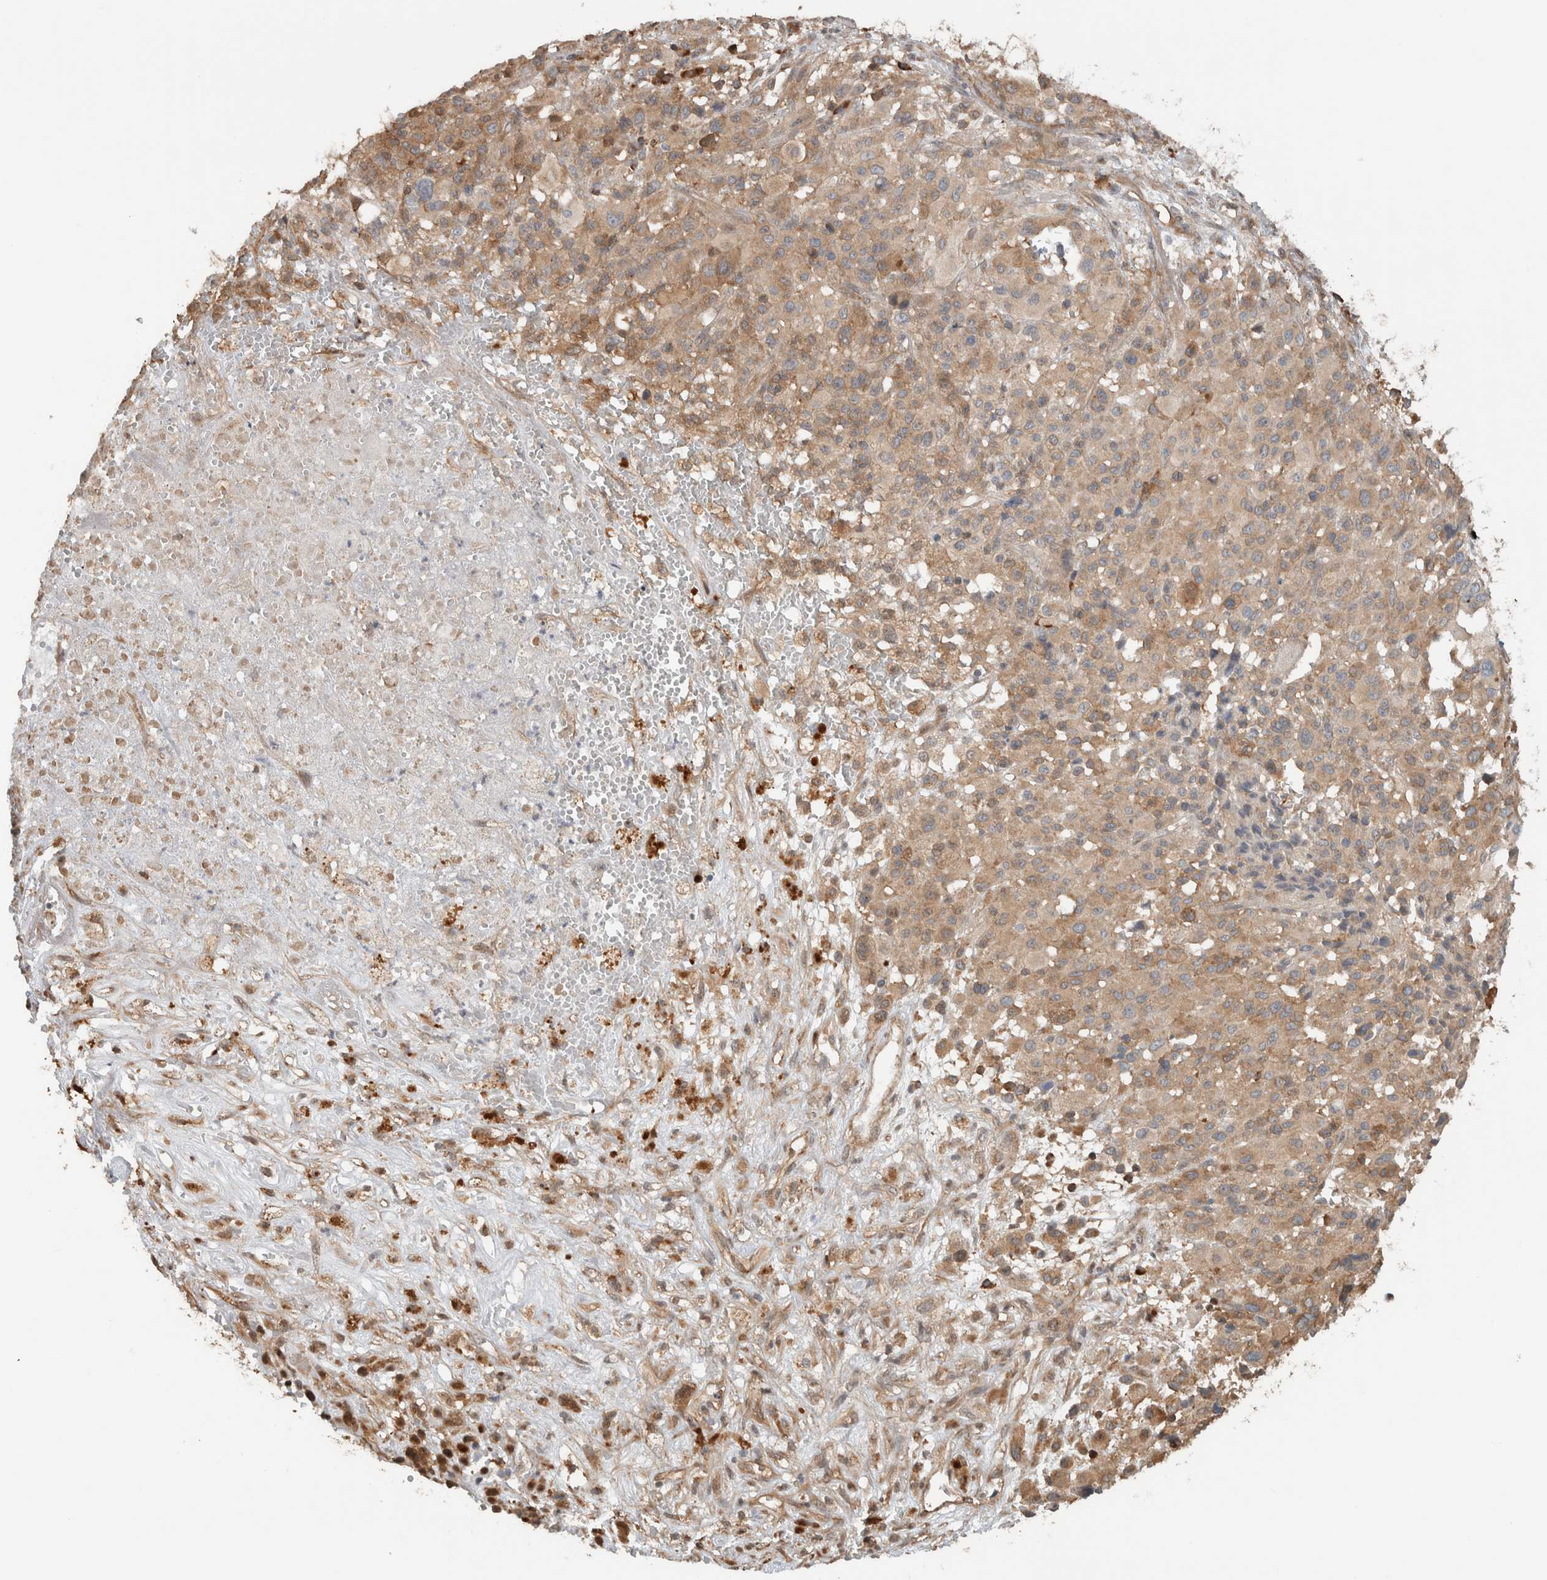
{"staining": {"intensity": "weak", "quantity": ">75%", "location": "cytoplasmic/membranous"}, "tissue": "melanoma", "cell_type": "Tumor cells", "image_type": "cancer", "snomed": [{"axis": "morphology", "description": "Malignant melanoma, Metastatic site"}, {"axis": "topography", "description": "Skin"}], "caption": "Tumor cells display low levels of weak cytoplasmic/membranous positivity in about >75% of cells in malignant melanoma (metastatic site). (DAB IHC, brown staining for protein, blue staining for nuclei).", "gene": "CNTROB", "patient": {"sex": "female", "age": 74}}